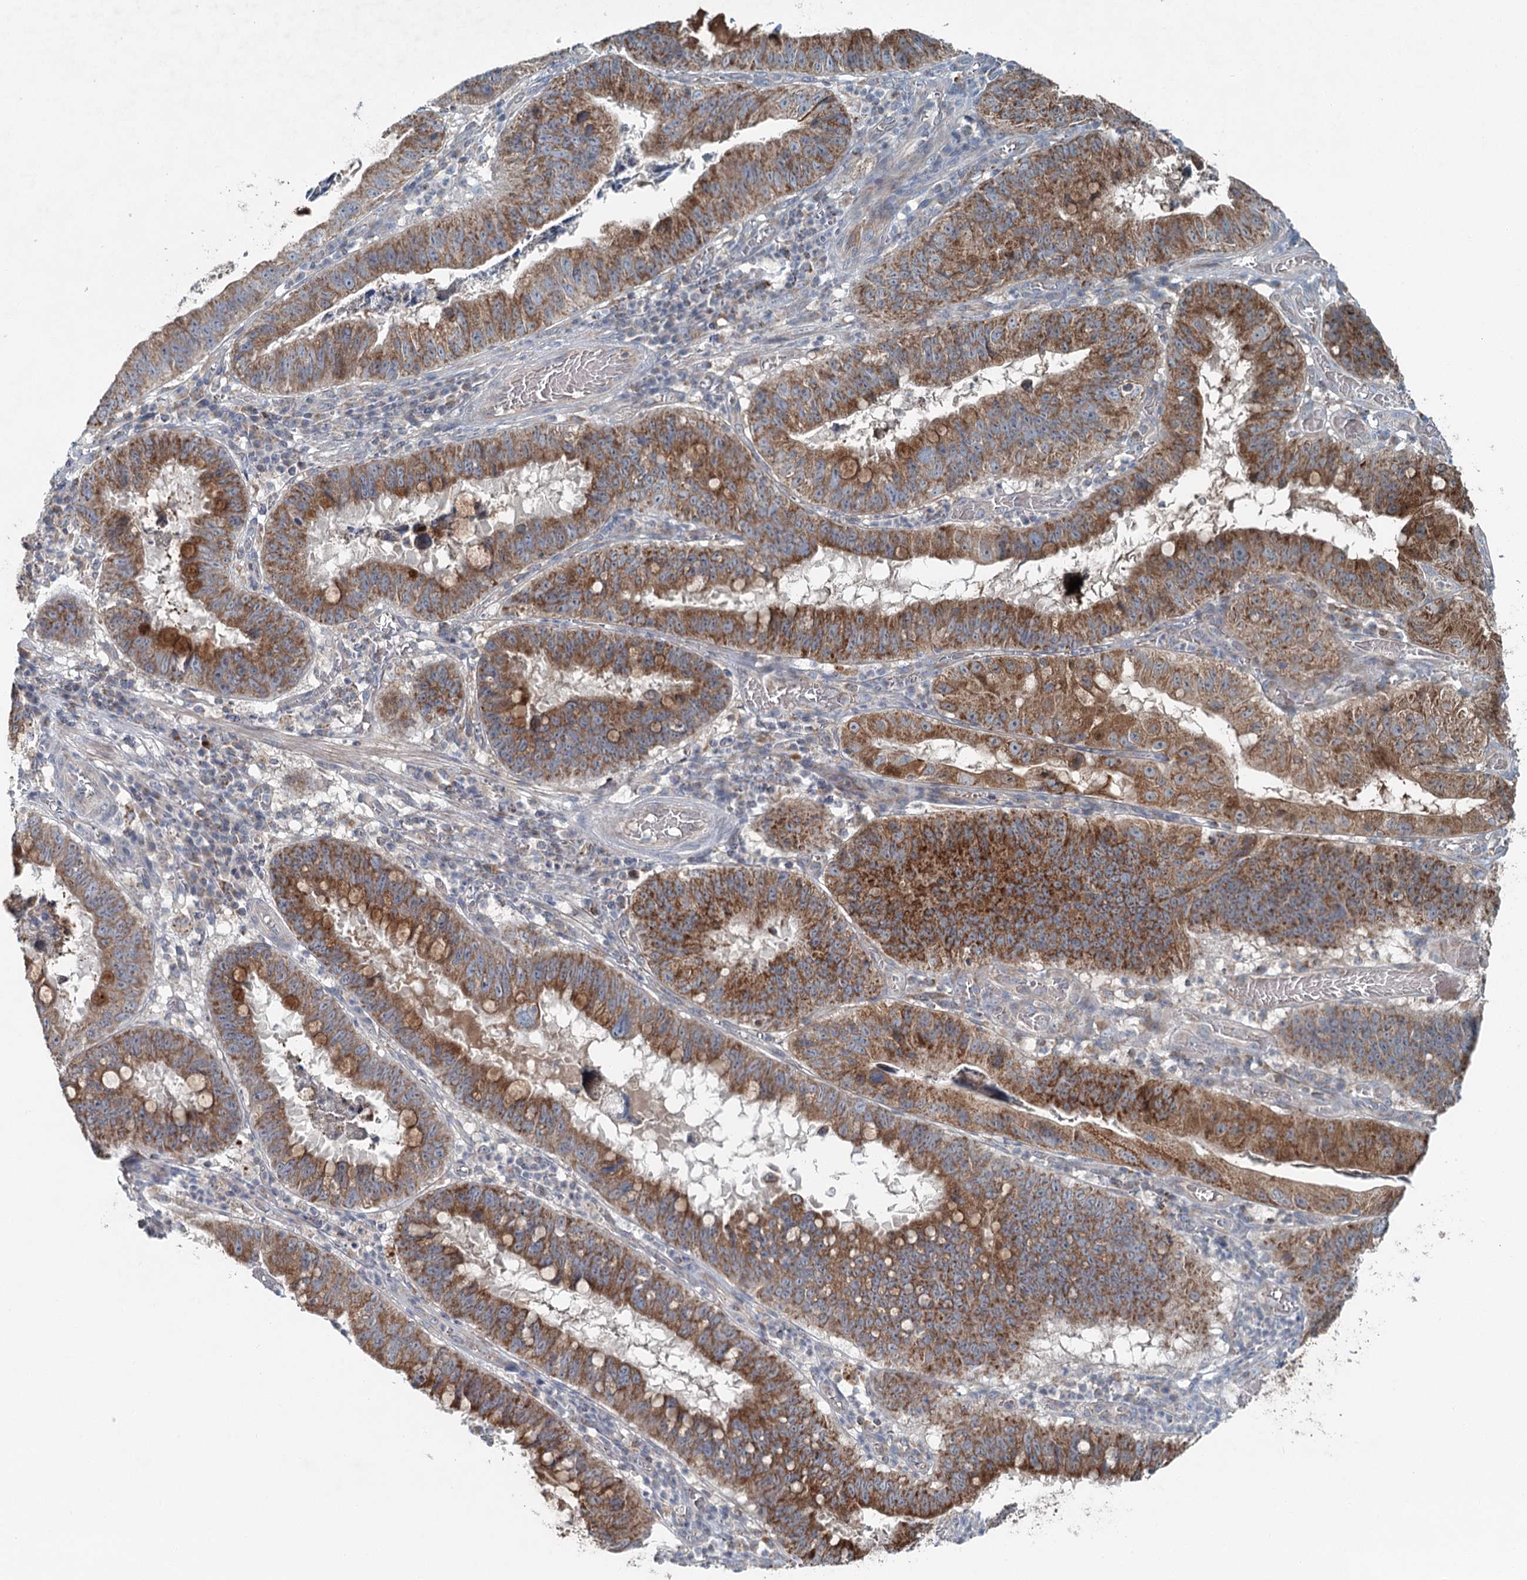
{"staining": {"intensity": "moderate", "quantity": ">75%", "location": "cytoplasmic/membranous"}, "tissue": "stomach cancer", "cell_type": "Tumor cells", "image_type": "cancer", "snomed": [{"axis": "morphology", "description": "Adenocarcinoma, NOS"}, {"axis": "topography", "description": "Stomach"}], "caption": "An image showing moderate cytoplasmic/membranous positivity in about >75% of tumor cells in stomach cancer, as visualized by brown immunohistochemical staining.", "gene": "CHCHD5", "patient": {"sex": "male", "age": 59}}